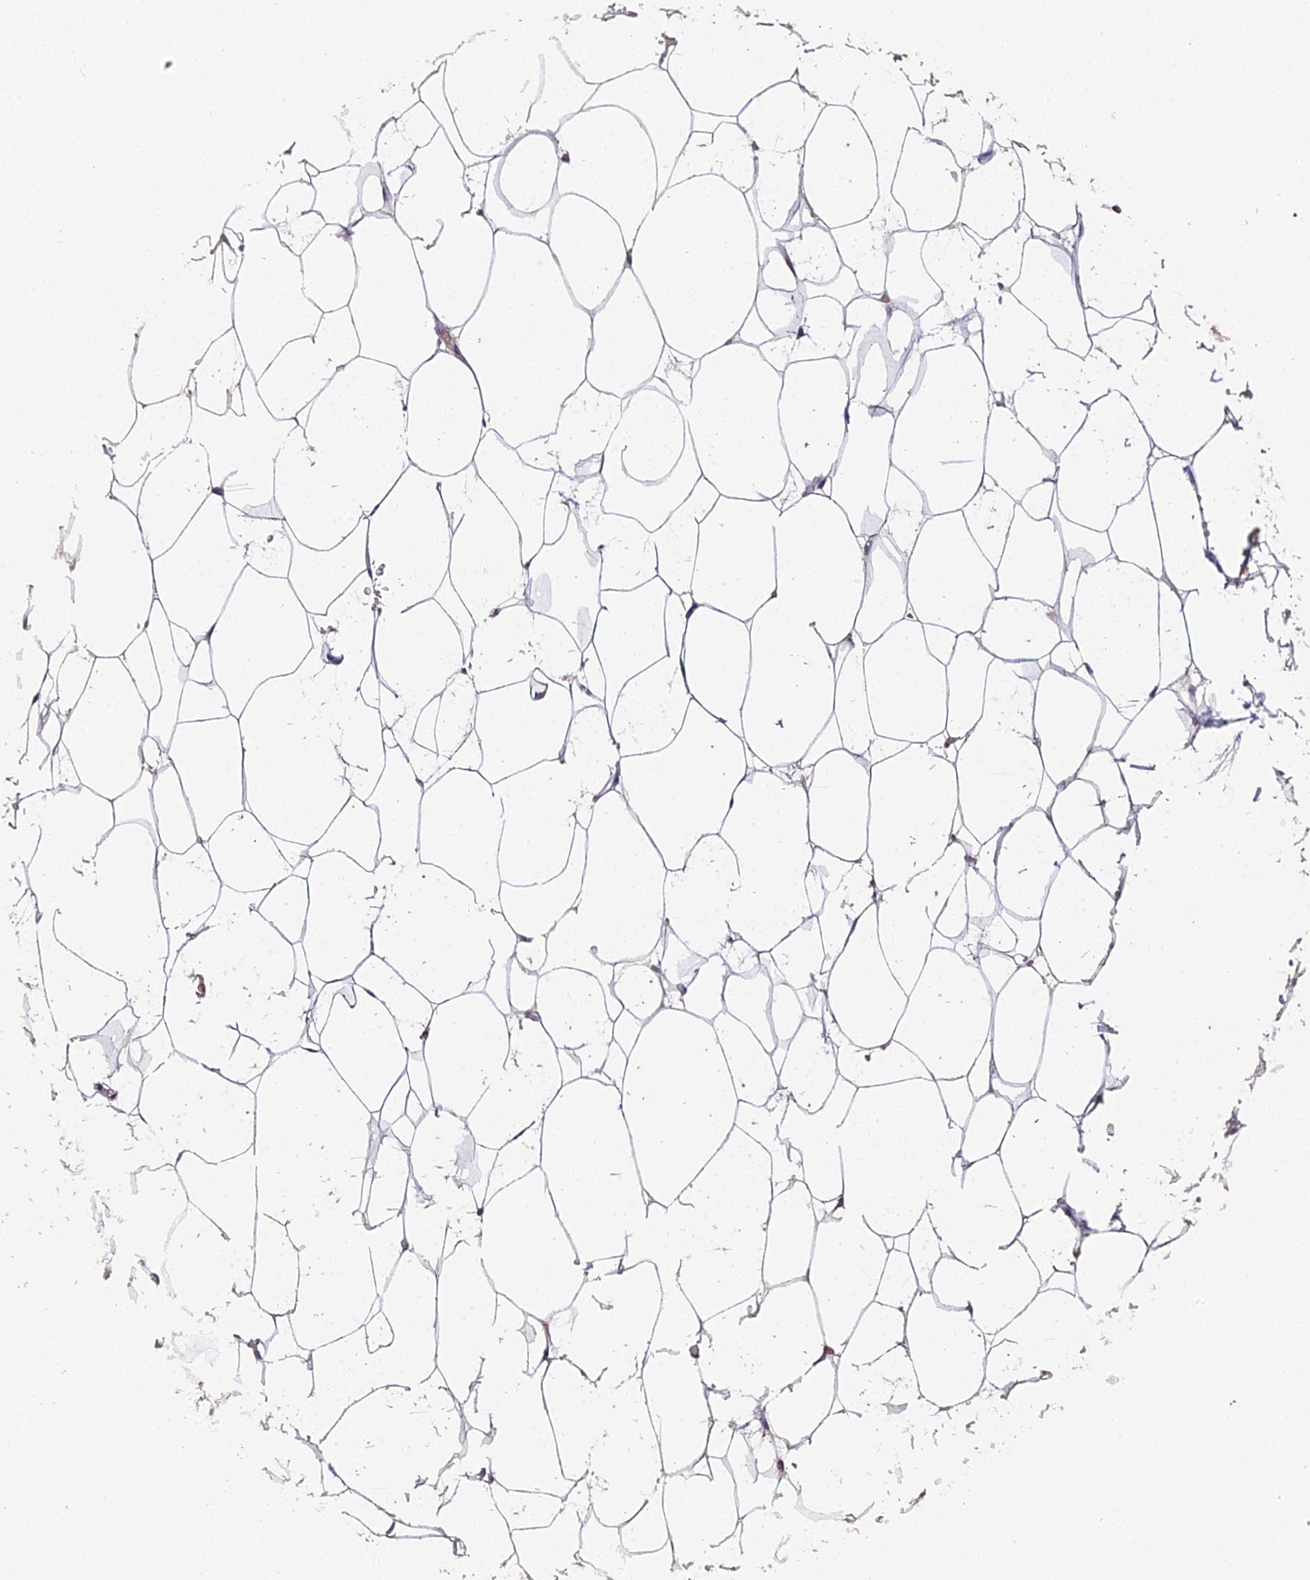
{"staining": {"intensity": "negative", "quantity": "none", "location": "none"}, "tissue": "adipose tissue", "cell_type": "Adipocytes", "image_type": "normal", "snomed": [{"axis": "morphology", "description": "Normal tissue, NOS"}, {"axis": "topography", "description": "Breast"}, {"axis": "topography", "description": "Adipose tissue"}], "caption": "DAB (3,3'-diaminobenzidine) immunohistochemical staining of normal human adipose tissue reveals no significant positivity in adipocytes.", "gene": "TPRX1", "patient": {"sex": "female", "age": 25}}